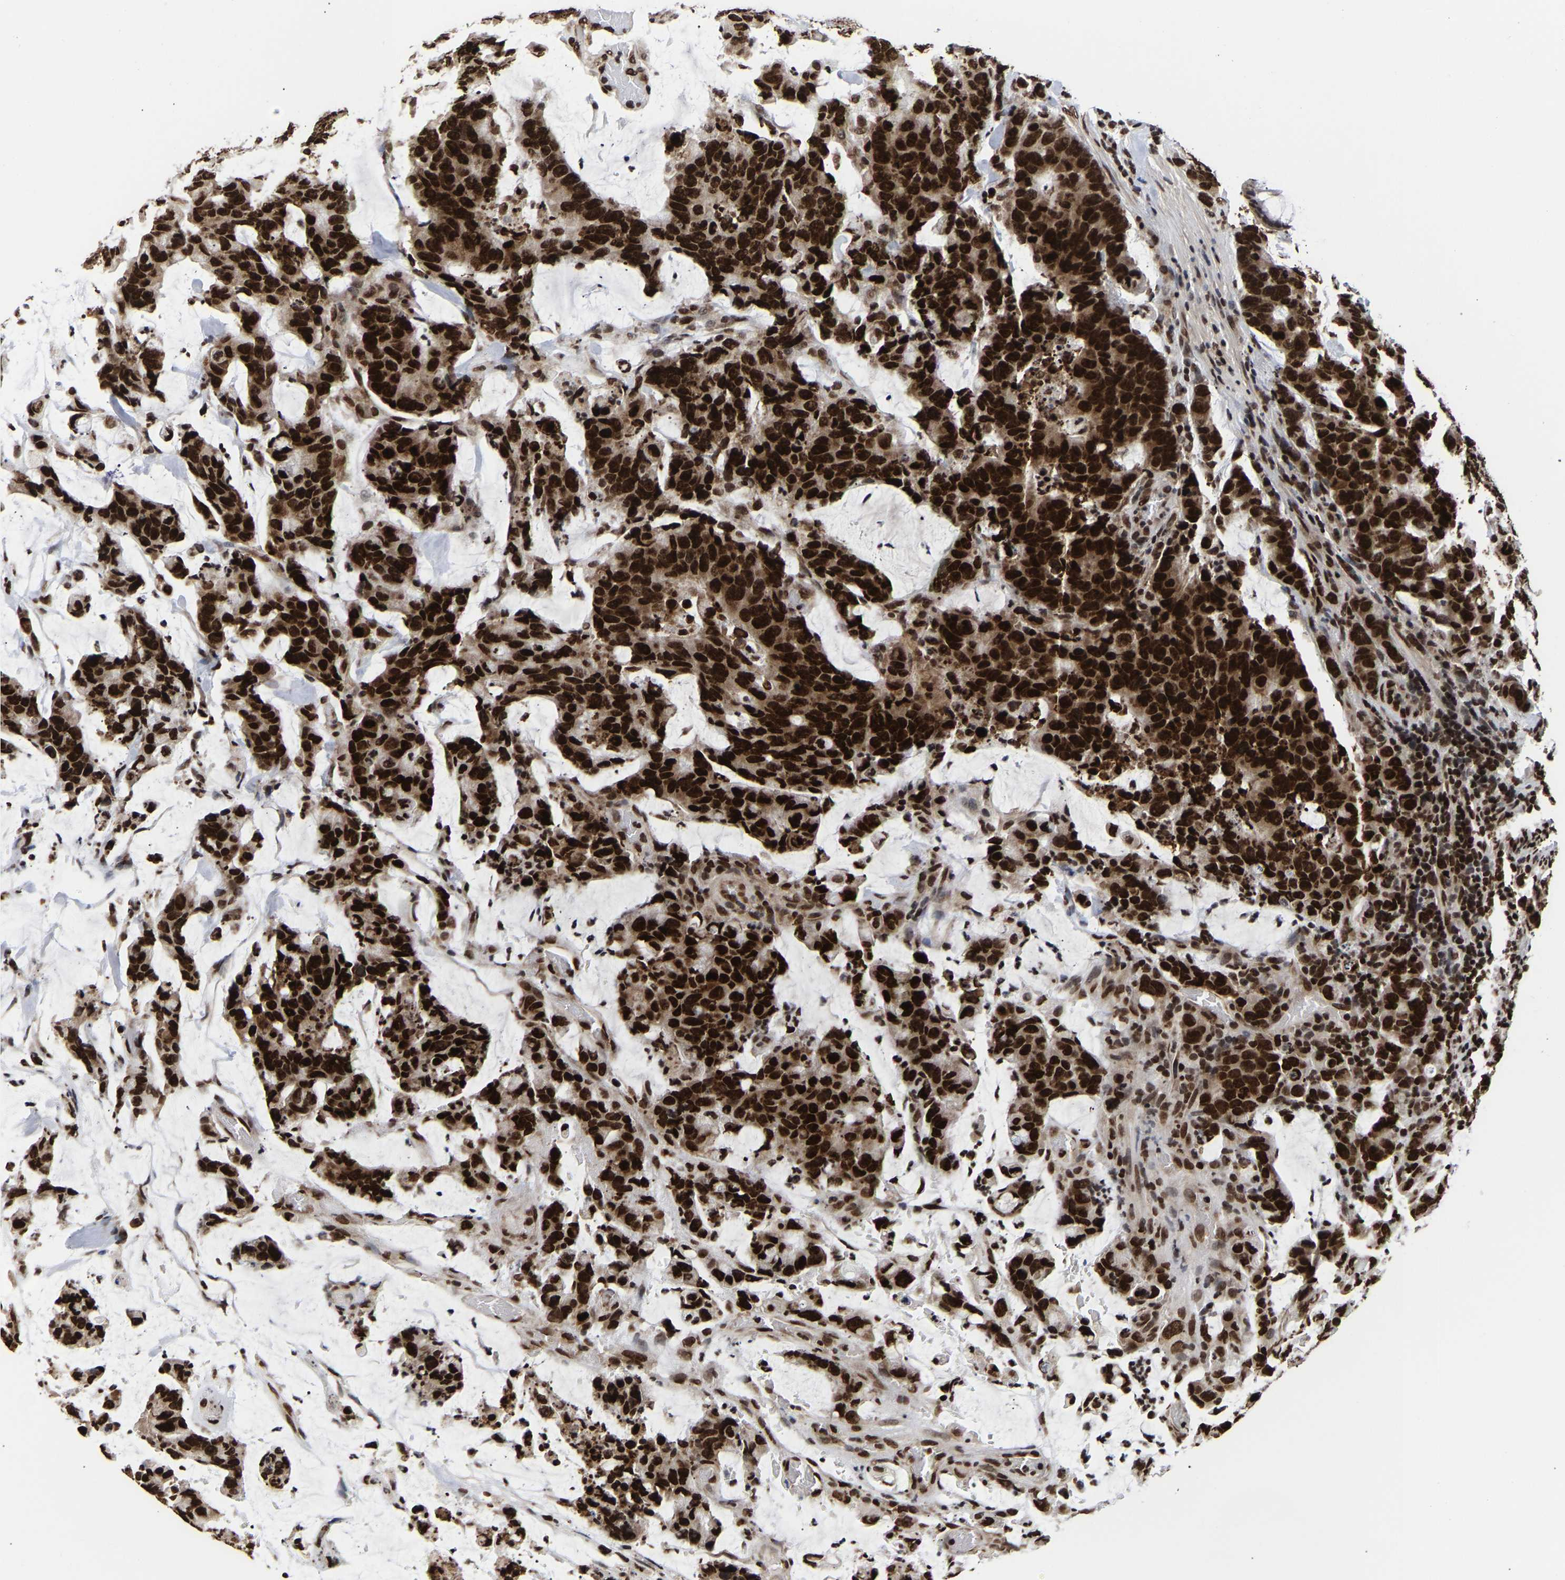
{"staining": {"intensity": "strong", "quantity": ">75%", "location": "nuclear"}, "tissue": "colorectal cancer", "cell_type": "Tumor cells", "image_type": "cancer", "snomed": [{"axis": "morphology", "description": "Adenocarcinoma, NOS"}, {"axis": "topography", "description": "Colon"}], "caption": "Colorectal cancer (adenocarcinoma) stained for a protein demonstrates strong nuclear positivity in tumor cells.", "gene": "PSIP1", "patient": {"sex": "female", "age": 86}}